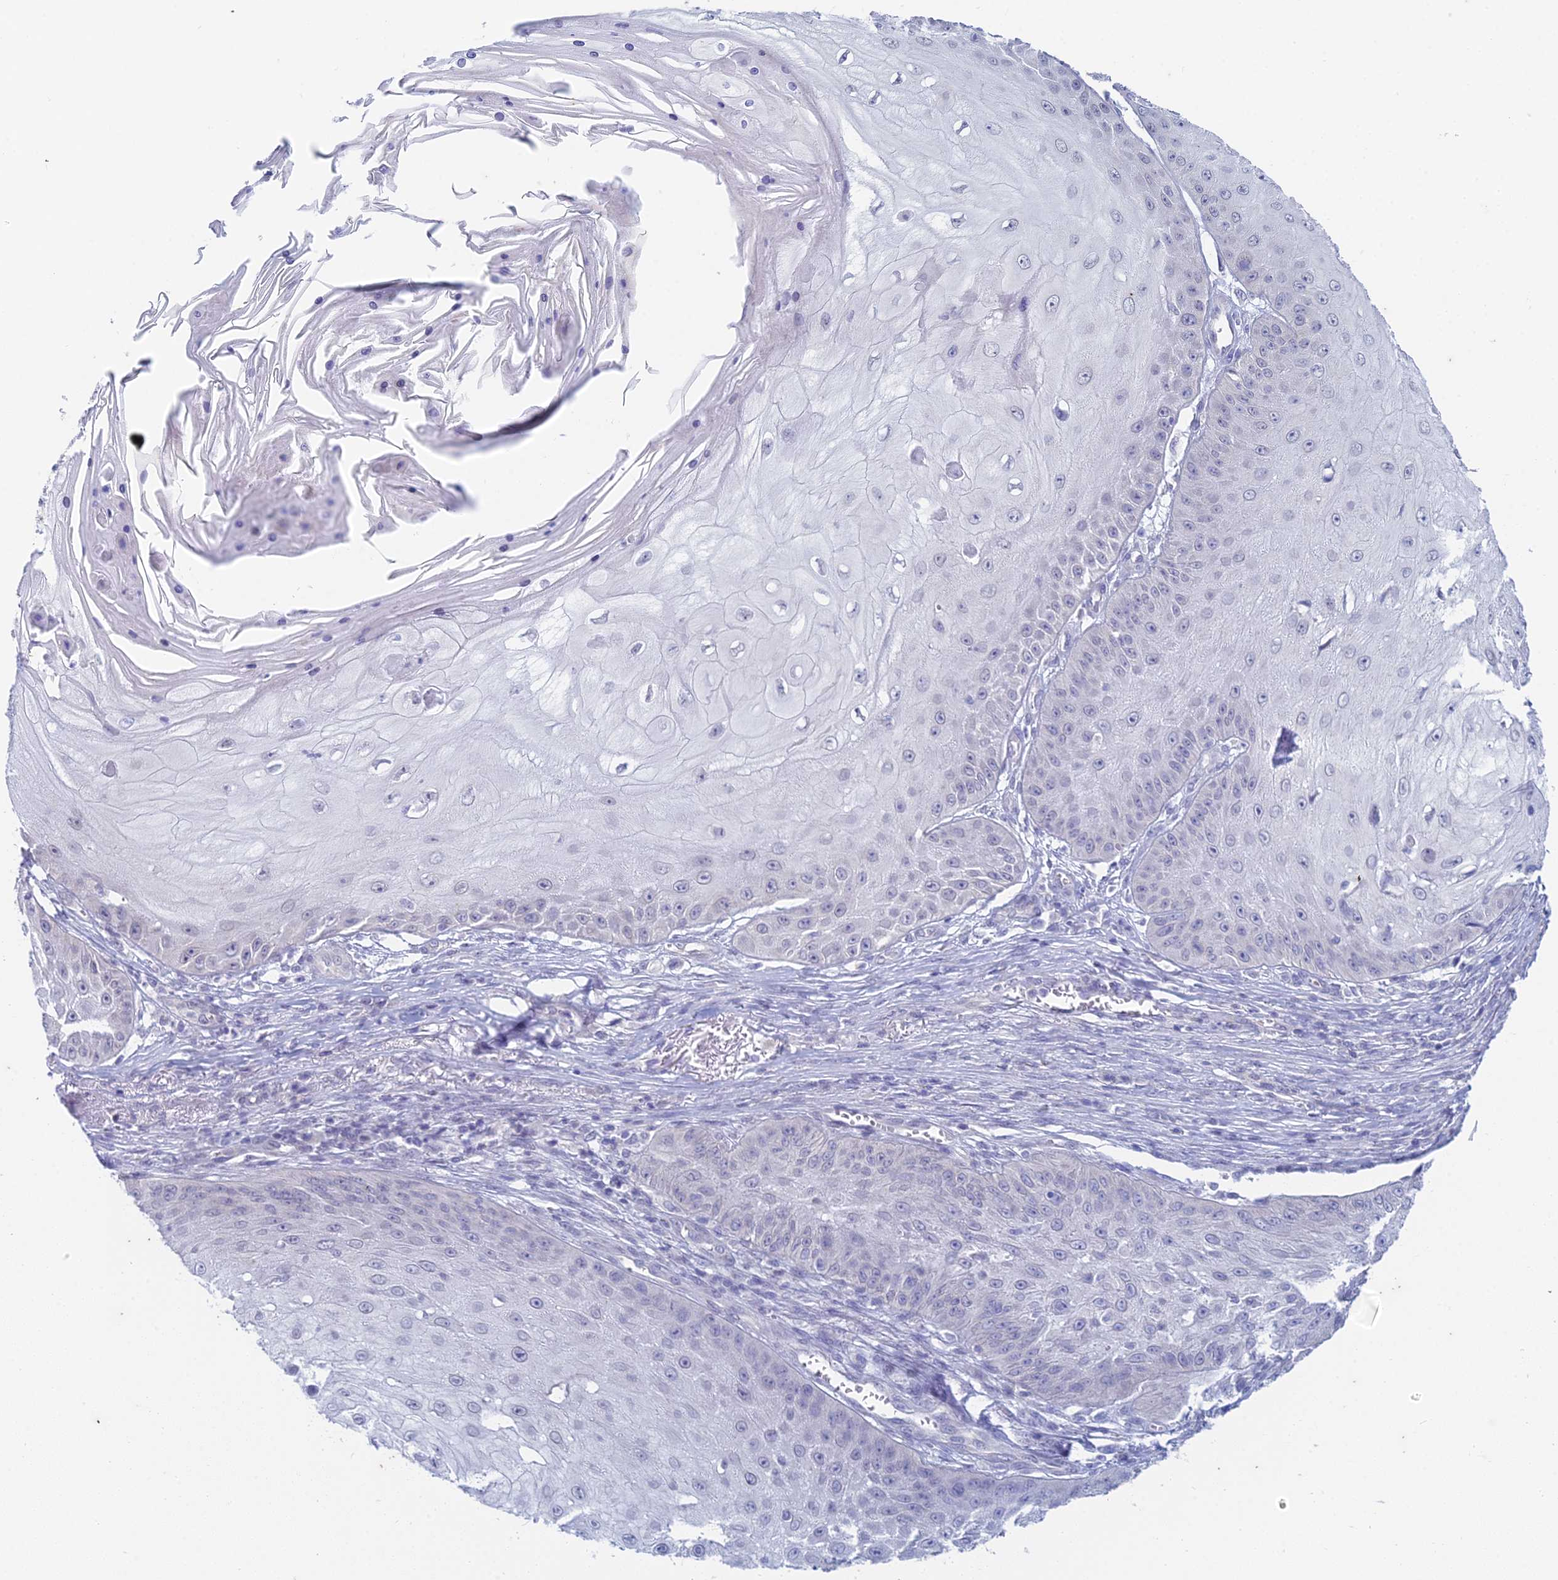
{"staining": {"intensity": "negative", "quantity": "none", "location": "none"}, "tissue": "skin cancer", "cell_type": "Tumor cells", "image_type": "cancer", "snomed": [{"axis": "morphology", "description": "Squamous cell carcinoma, NOS"}, {"axis": "topography", "description": "Skin"}], "caption": "Immunohistochemistry (IHC) of skin cancer displays no positivity in tumor cells. Nuclei are stained in blue.", "gene": "EEF2KMT", "patient": {"sex": "male", "age": 70}}